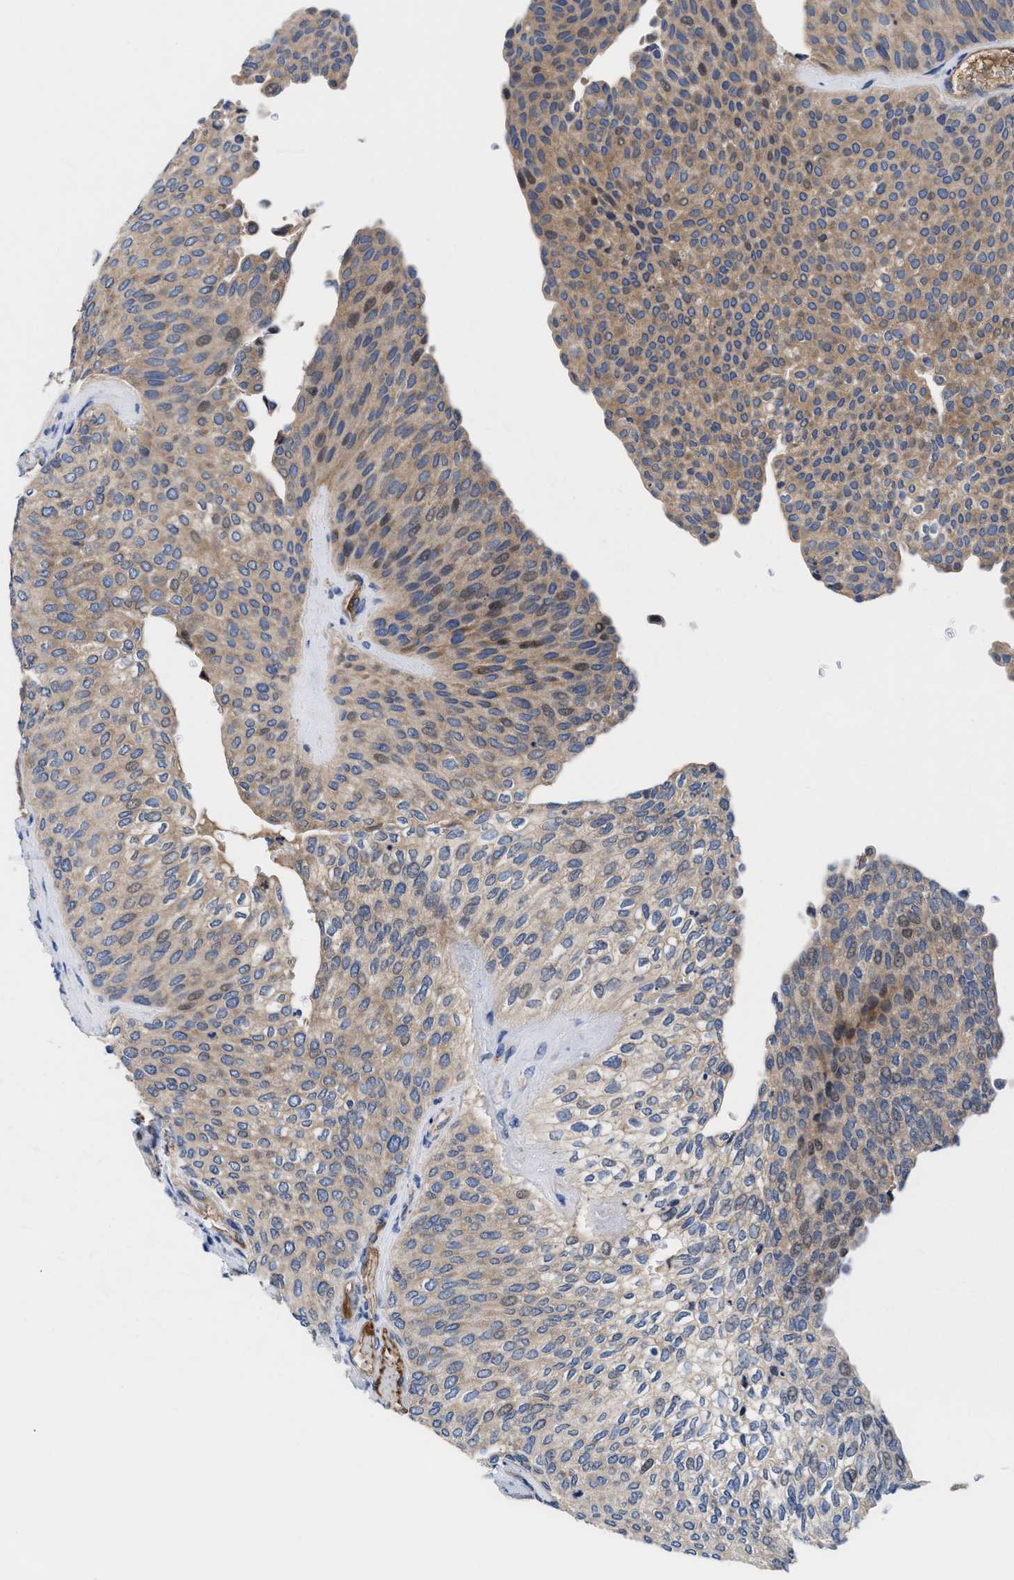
{"staining": {"intensity": "weak", "quantity": ">75%", "location": "cytoplasmic/membranous"}, "tissue": "urothelial cancer", "cell_type": "Tumor cells", "image_type": "cancer", "snomed": [{"axis": "morphology", "description": "Urothelial carcinoma, Low grade"}, {"axis": "topography", "description": "Urinary bladder"}], "caption": "IHC image of neoplastic tissue: urothelial cancer stained using IHC shows low levels of weak protein expression localized specifically in the cytoplasmic/membranous of tumor cells, appearing as a cytoplasmic/membranous brown color.", "gene": "DHRS13", "patient": {"sex": "female", "age": 79}}